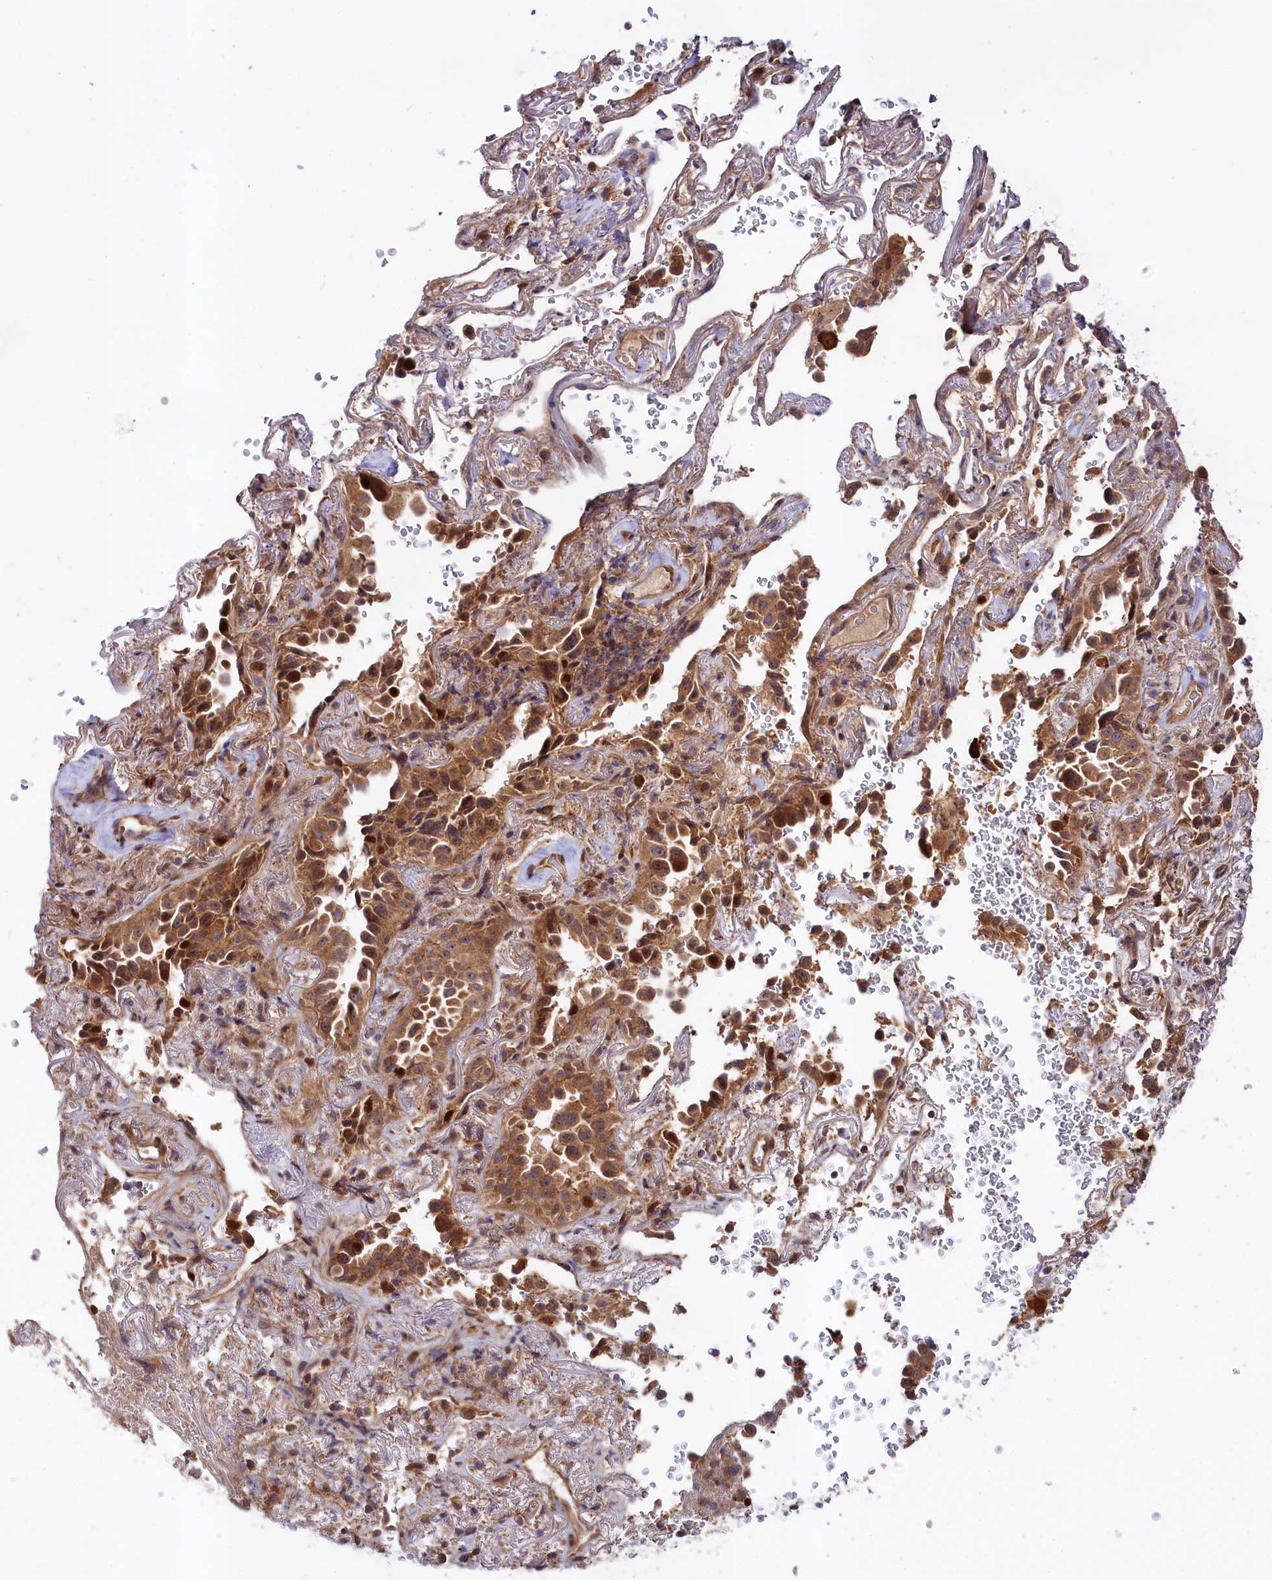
{"staining": {"intensity": "moderate", "quantity": ">75%", "location": "cytoplasmic/membranous"}, "tissue": "lung cancer", "cell_type": "Tumor cells", "image_type": "cancer", "snomed": [{"axis": "morphology", "description": "Adenocarcinoma, NOS"}, {"axis": "topography", "description": "Lung"}], "caption": "The histopathology image demonstrates staining of adenocarcinoma (lung), revealing moderate cytoplasmic/membranous protein expression (brown color) within tumor cells.", "gene": "NEDD1", "patient": {"sex": "female", "age": 69}}